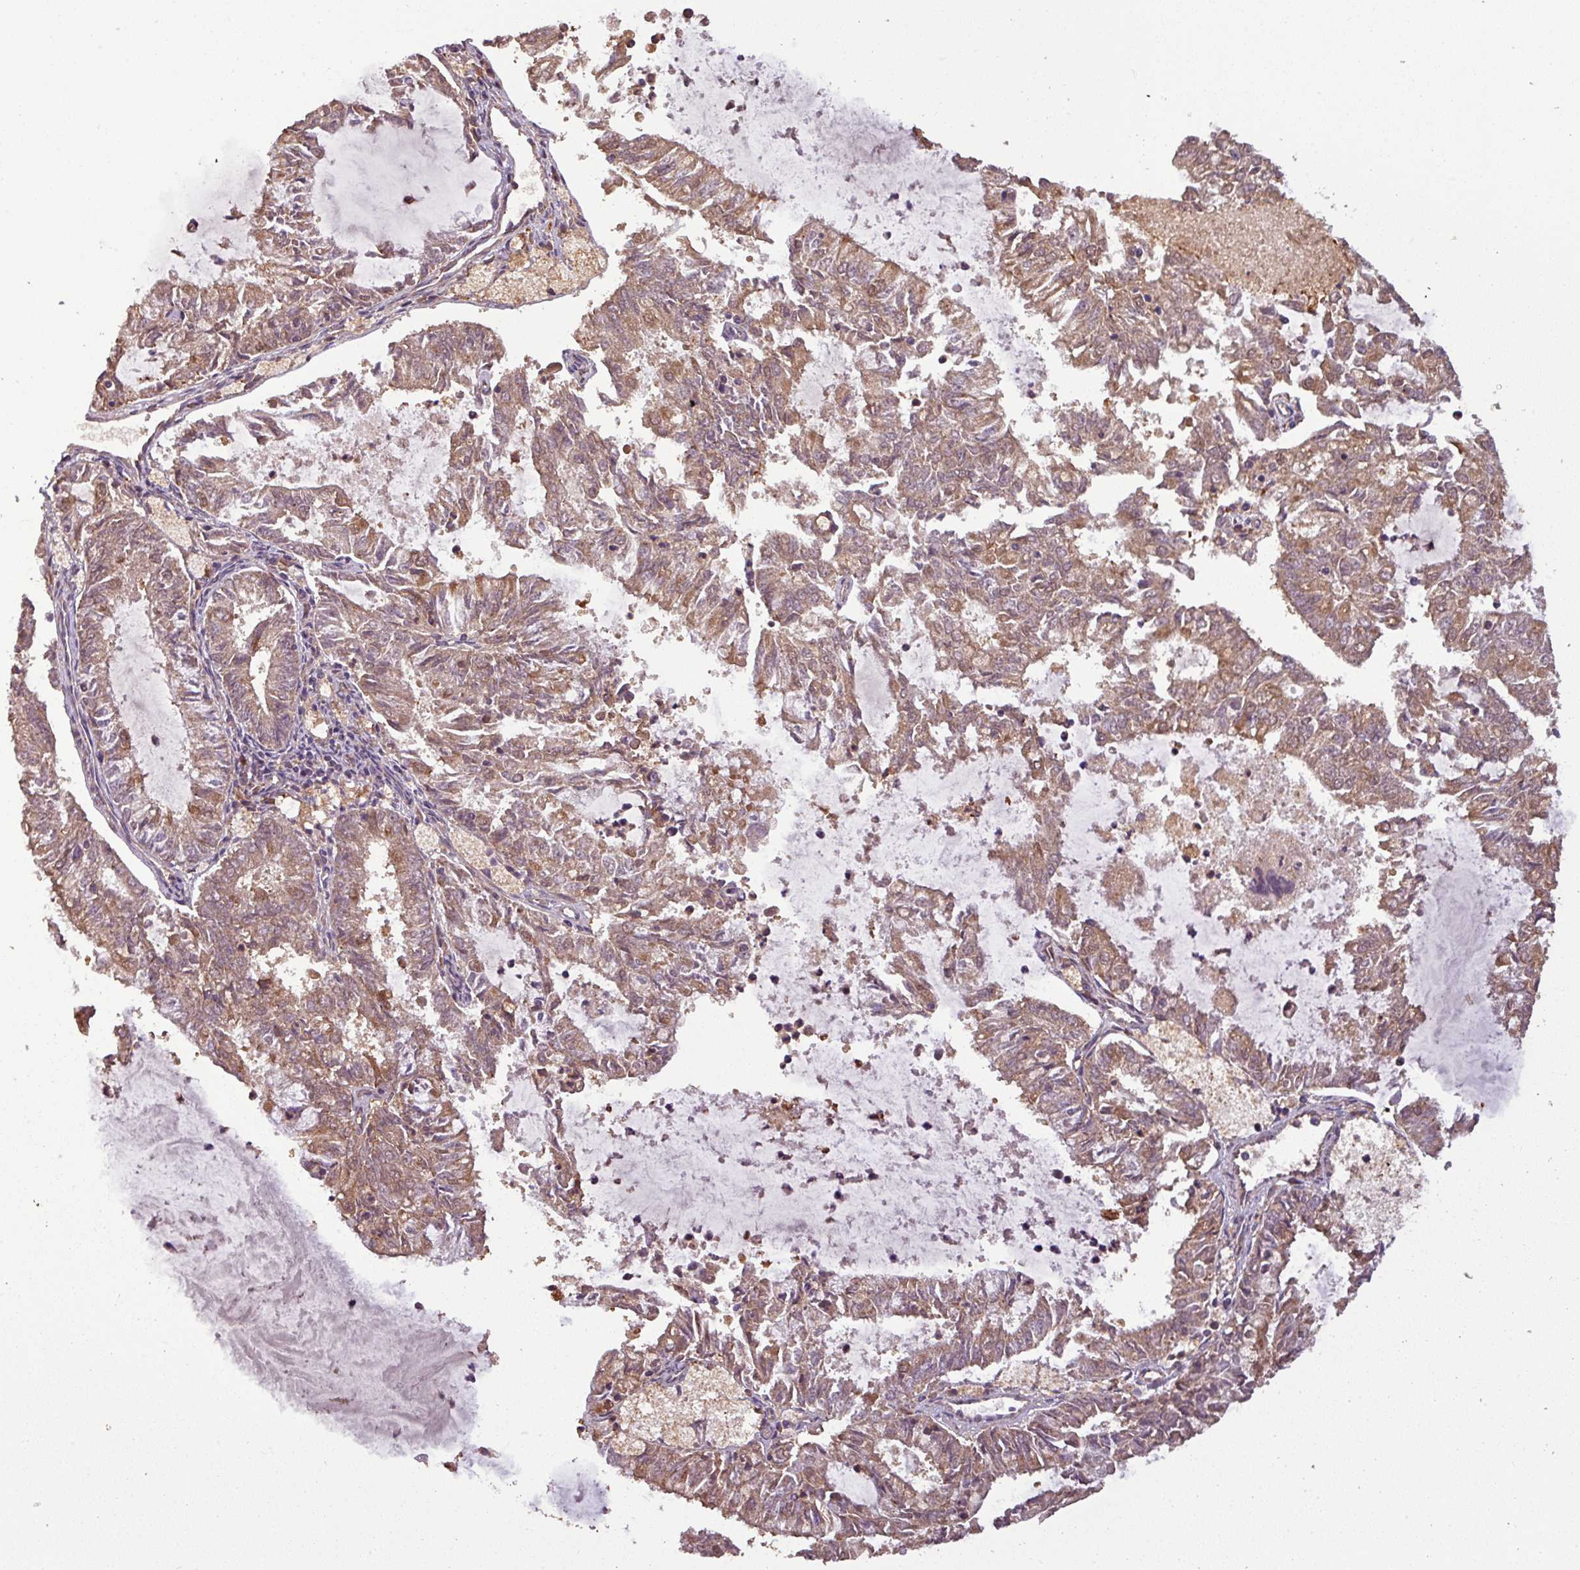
{"staining": {"intensity": "moderate", "quantity": ">75%", "location": "cytoplasmic/membranous"}, "tissue": "endometrial cancer", "cell_type": "Tumor cells", "image_type": "cancer", "snomed": [{"axis": "morphology", "description": "Adenocarcinoma, NOS"}, {"axis": "topography", "description": "Endometrium"}], "caption": "Protein staining by immunohistochemistry reveals moderate cytoplasmic/membranous expression in approximately >75% of tumor cells in endometrial adenocarcinoma.", "gene": "NT5C3A", "patient": {"sex": "female", "age": 57}}